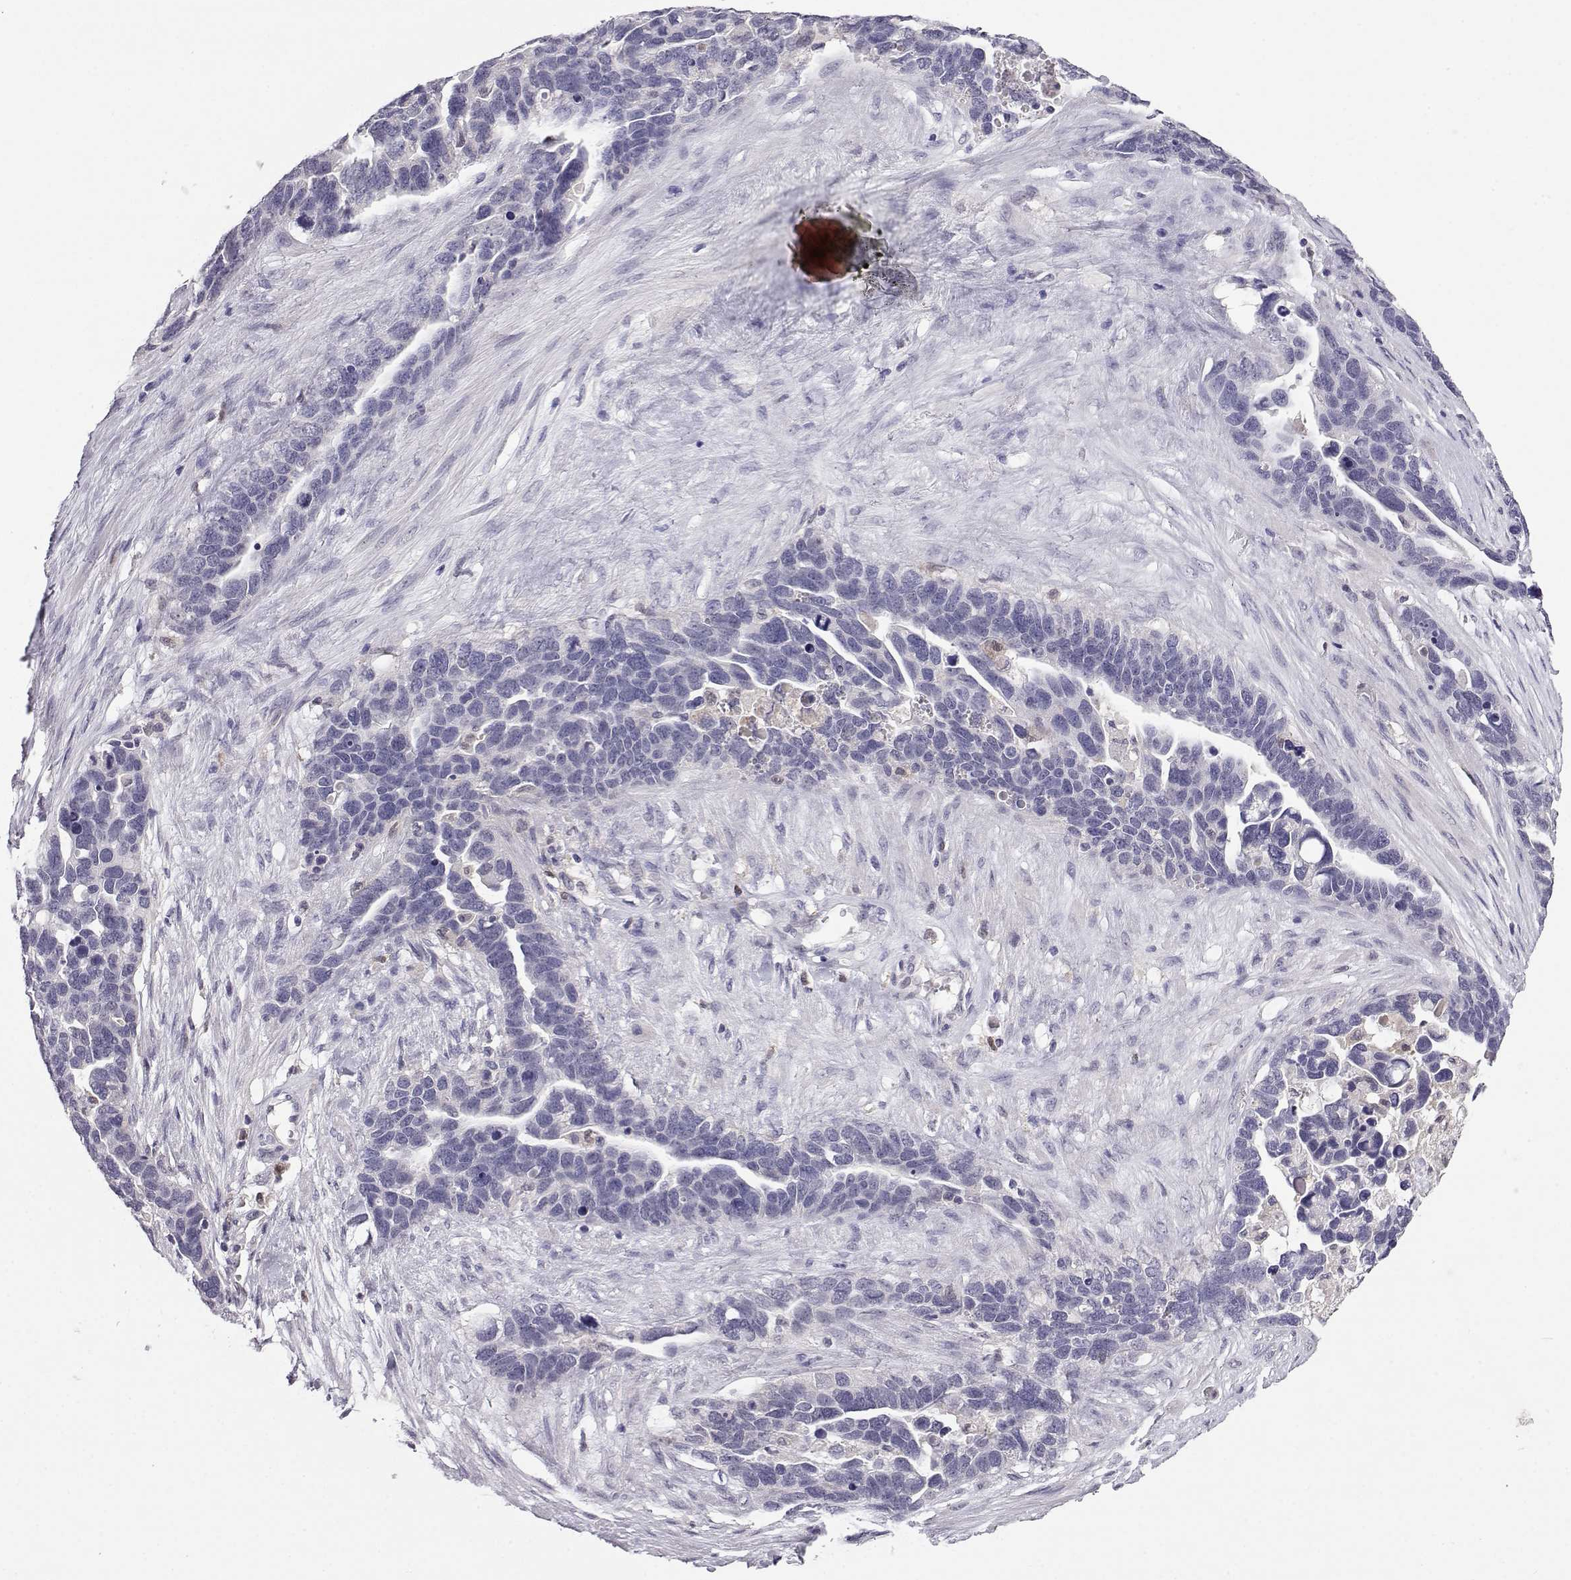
{"staining": {"intensity": "negative", "quantity": "none", "location": "none"}, "tissue": "ovarian cancer", "cell_type": "Tumor cells", "image_type": "cancer", "snomed": [{"axis": "morphology", "description": "Cystadenocarcinoma, serous, NOS"}, {"axis": "topography", "description": "Ovary"}], "caption": "Histopathology image shows no significant protein staining in tumor cells of ovarian cancer (serous cystadenocarcinoma).", "gene": "AKR1B1", "patient": {"sex": "female", "age": 54}}